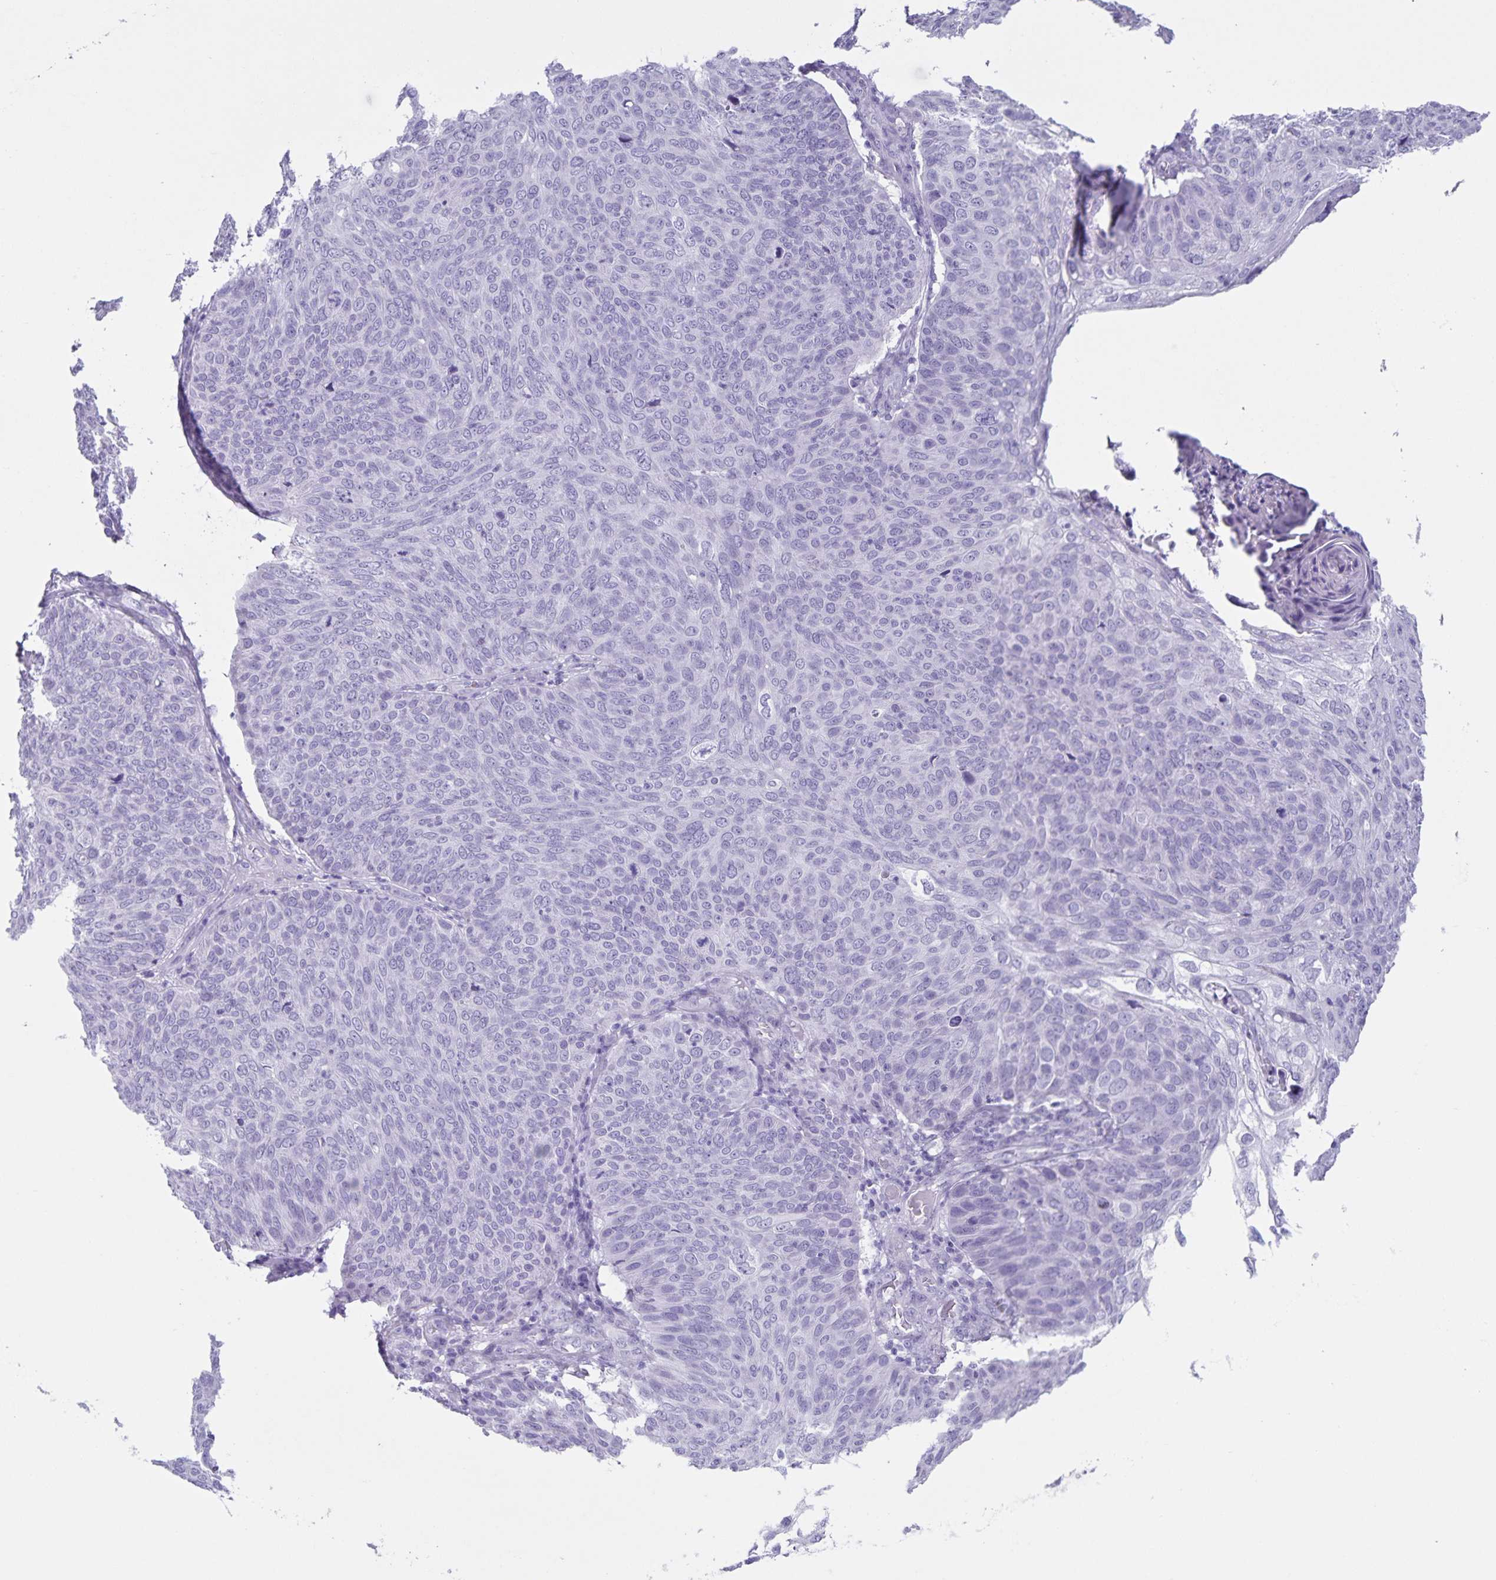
{"staining": {"intensity": "negative", "quantity": "none", "location": "none"}, "tissue": "skin cancer", "cell_type": "Tumor cells", "image_type": "cancer", "snomed": [{"axis": "morphology", "description": "Squamous cell carcinoma, NOS"}, {"axis": "topography", "description": "Skin"}], "caption": "This is an immunohistochemistry micrograph of skin cancer. There is no positivity in tumor cells.", "gene": "C11orf42", "patient": {"sex": "male", "age": 87}}